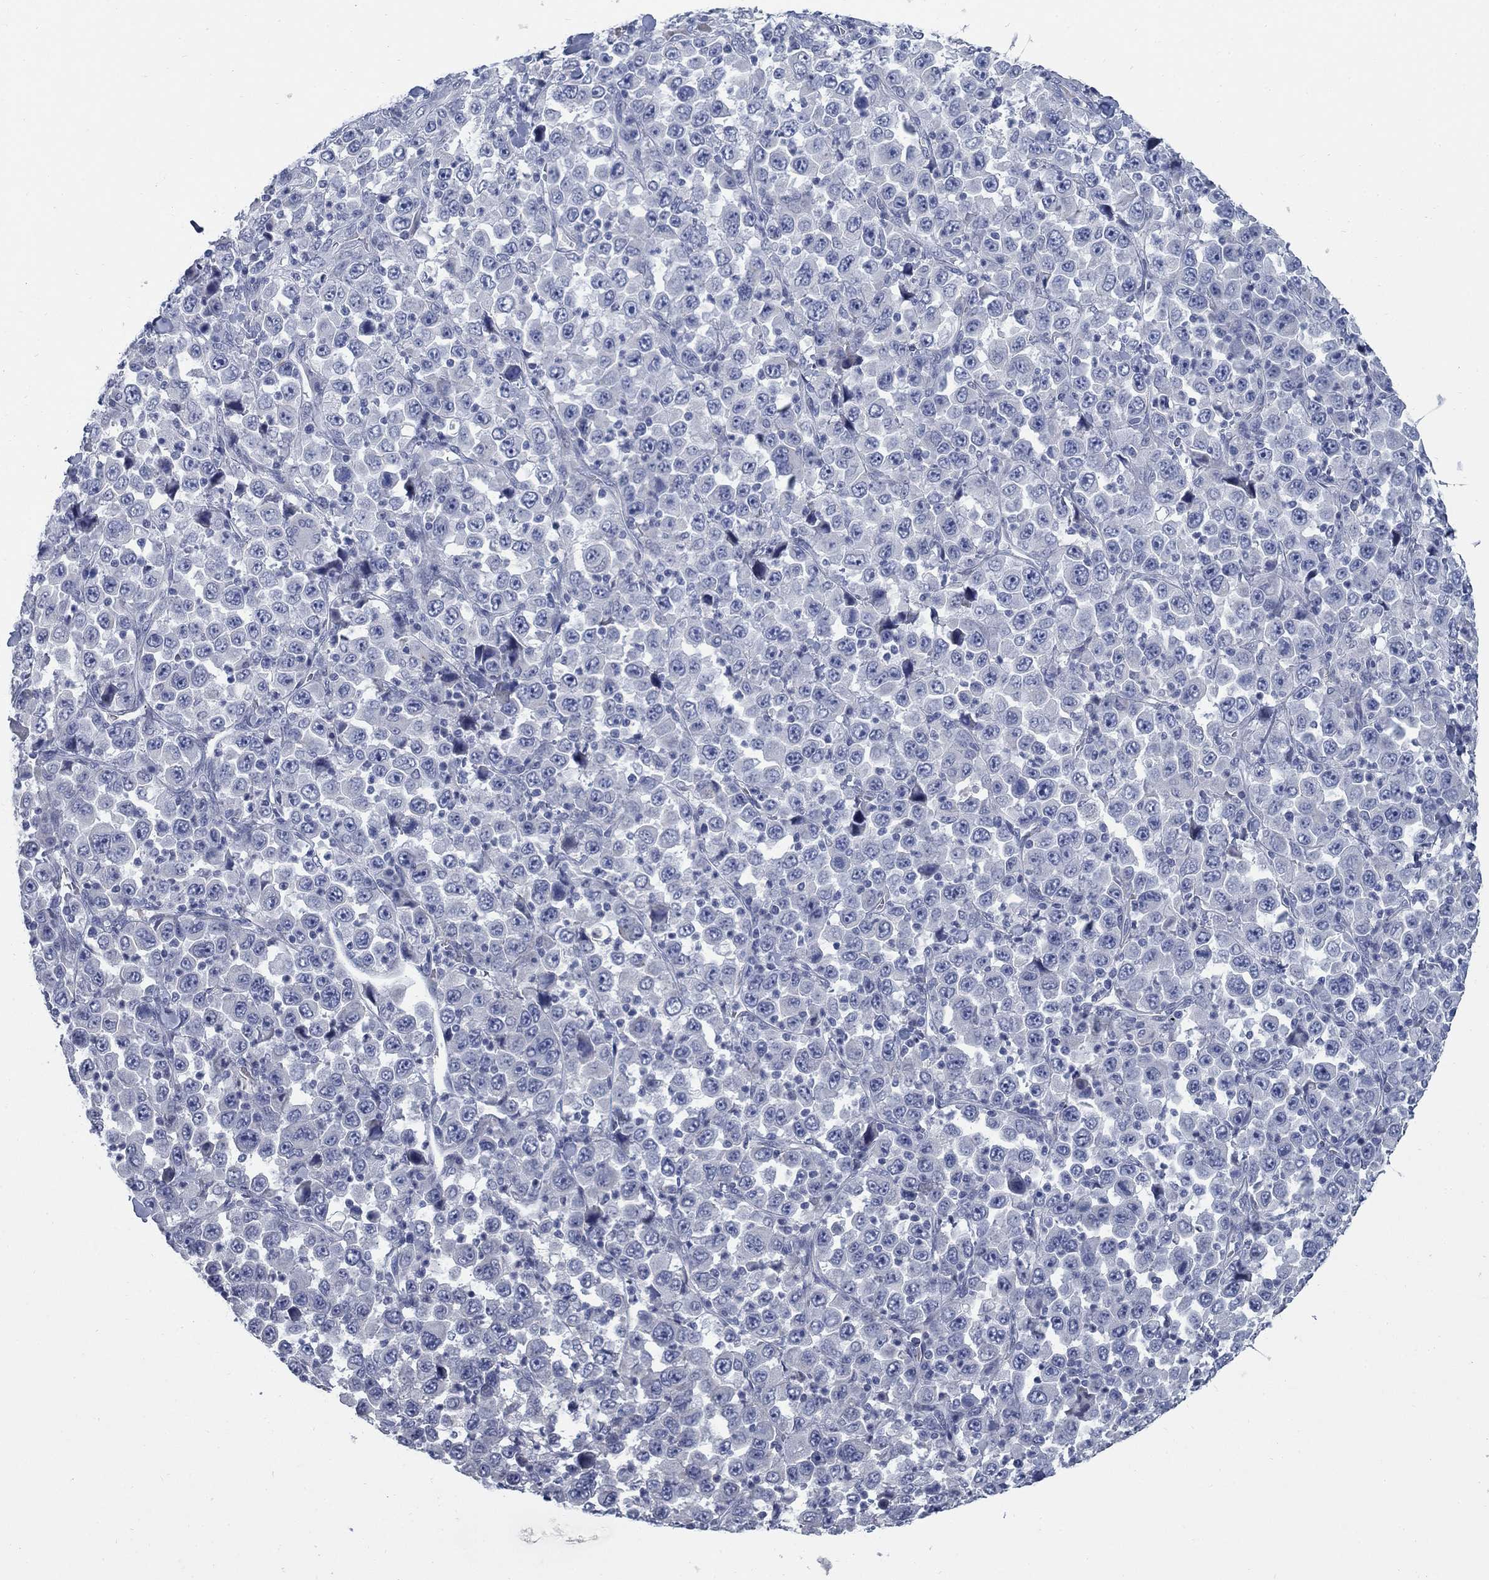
{"staining": {"intensity": "negative", "quantity": "none", "location": "none"}, "tissue": "stomach cancer", "cell_type": "Tumor cells", "image_type": "cancer", "snomed": [{"axis": "morphology", "description": "Normal tissue, NOS"}, {"axis": "morphology", "description": "Adenocarcinoma, NOS"}, {"axis": "topography", "description": "Stomach, upper"}, {"axis": "topography", "description": "Stomach"}], "caption": "Adenocarcinoma (stomach) was stained to show a protein in brown. There is no significant expression in tumor cells. The staining is performed using DAB (3,3'-diaminobenzidine) brown chromogen with nuclei counter-stained in using hematoxylin.", "gene": "DNER", "patient": {"sex": "male", "age": 59}}